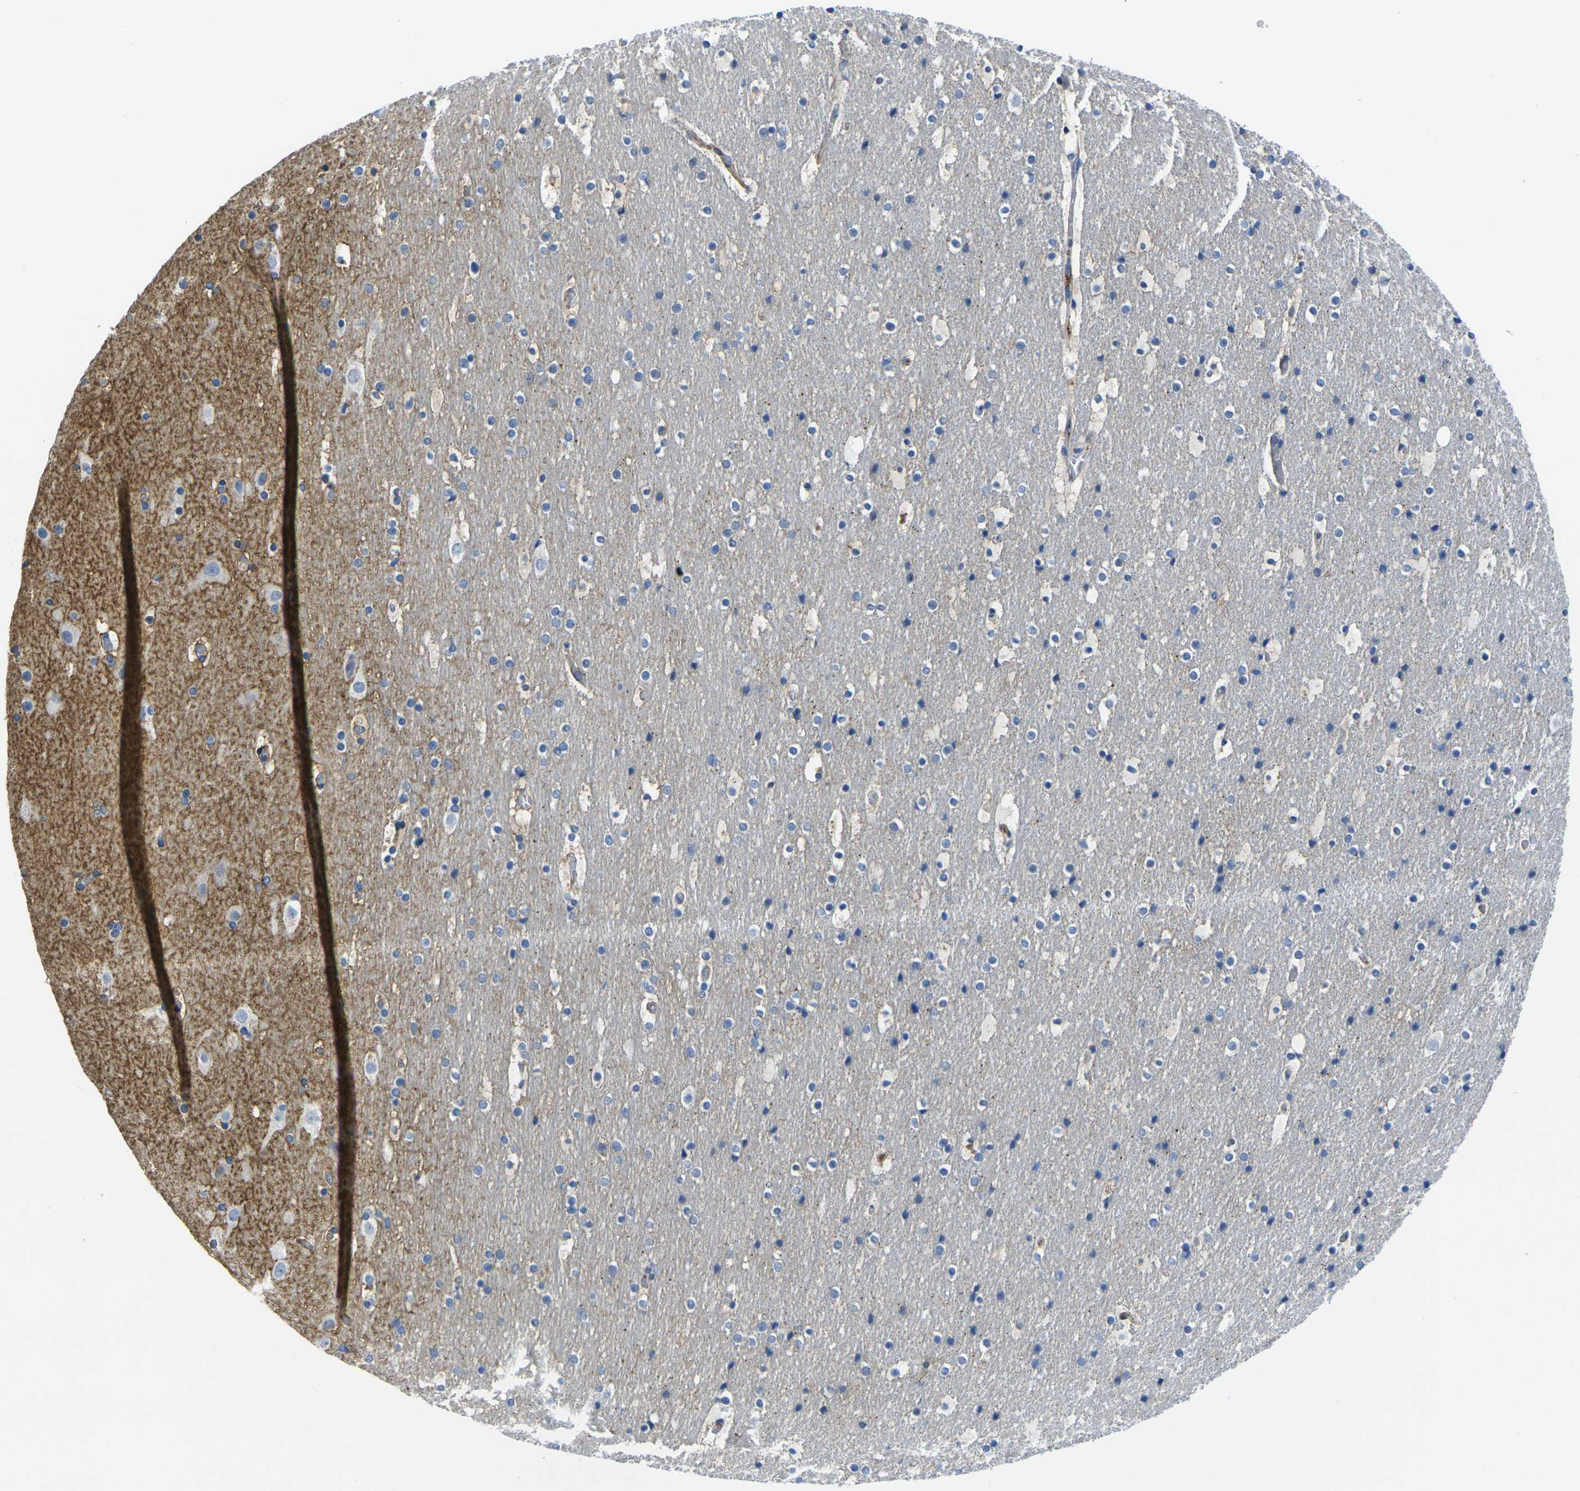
{"staining": {"intensity": "negative", "quantity": "none", "location": "none"}, "tissue": "cerebral cortex", "cell_type": "Endothelial cells", "image_type": "normal", "snomed": [{"axis": "morphology", "description": "Normal tissue, NOS"}, {"axis": "topography", "description": "Cerebral cortex"}], "caption": "High magnification brightfield microscopy of benign cerebral cortex stained with DAB (brown) and counterstained with hematoxylin (blue): endothelial cells show no significant positivity.", "gene": "GNA12", "patient": {"sex": "male", "age": 57}}